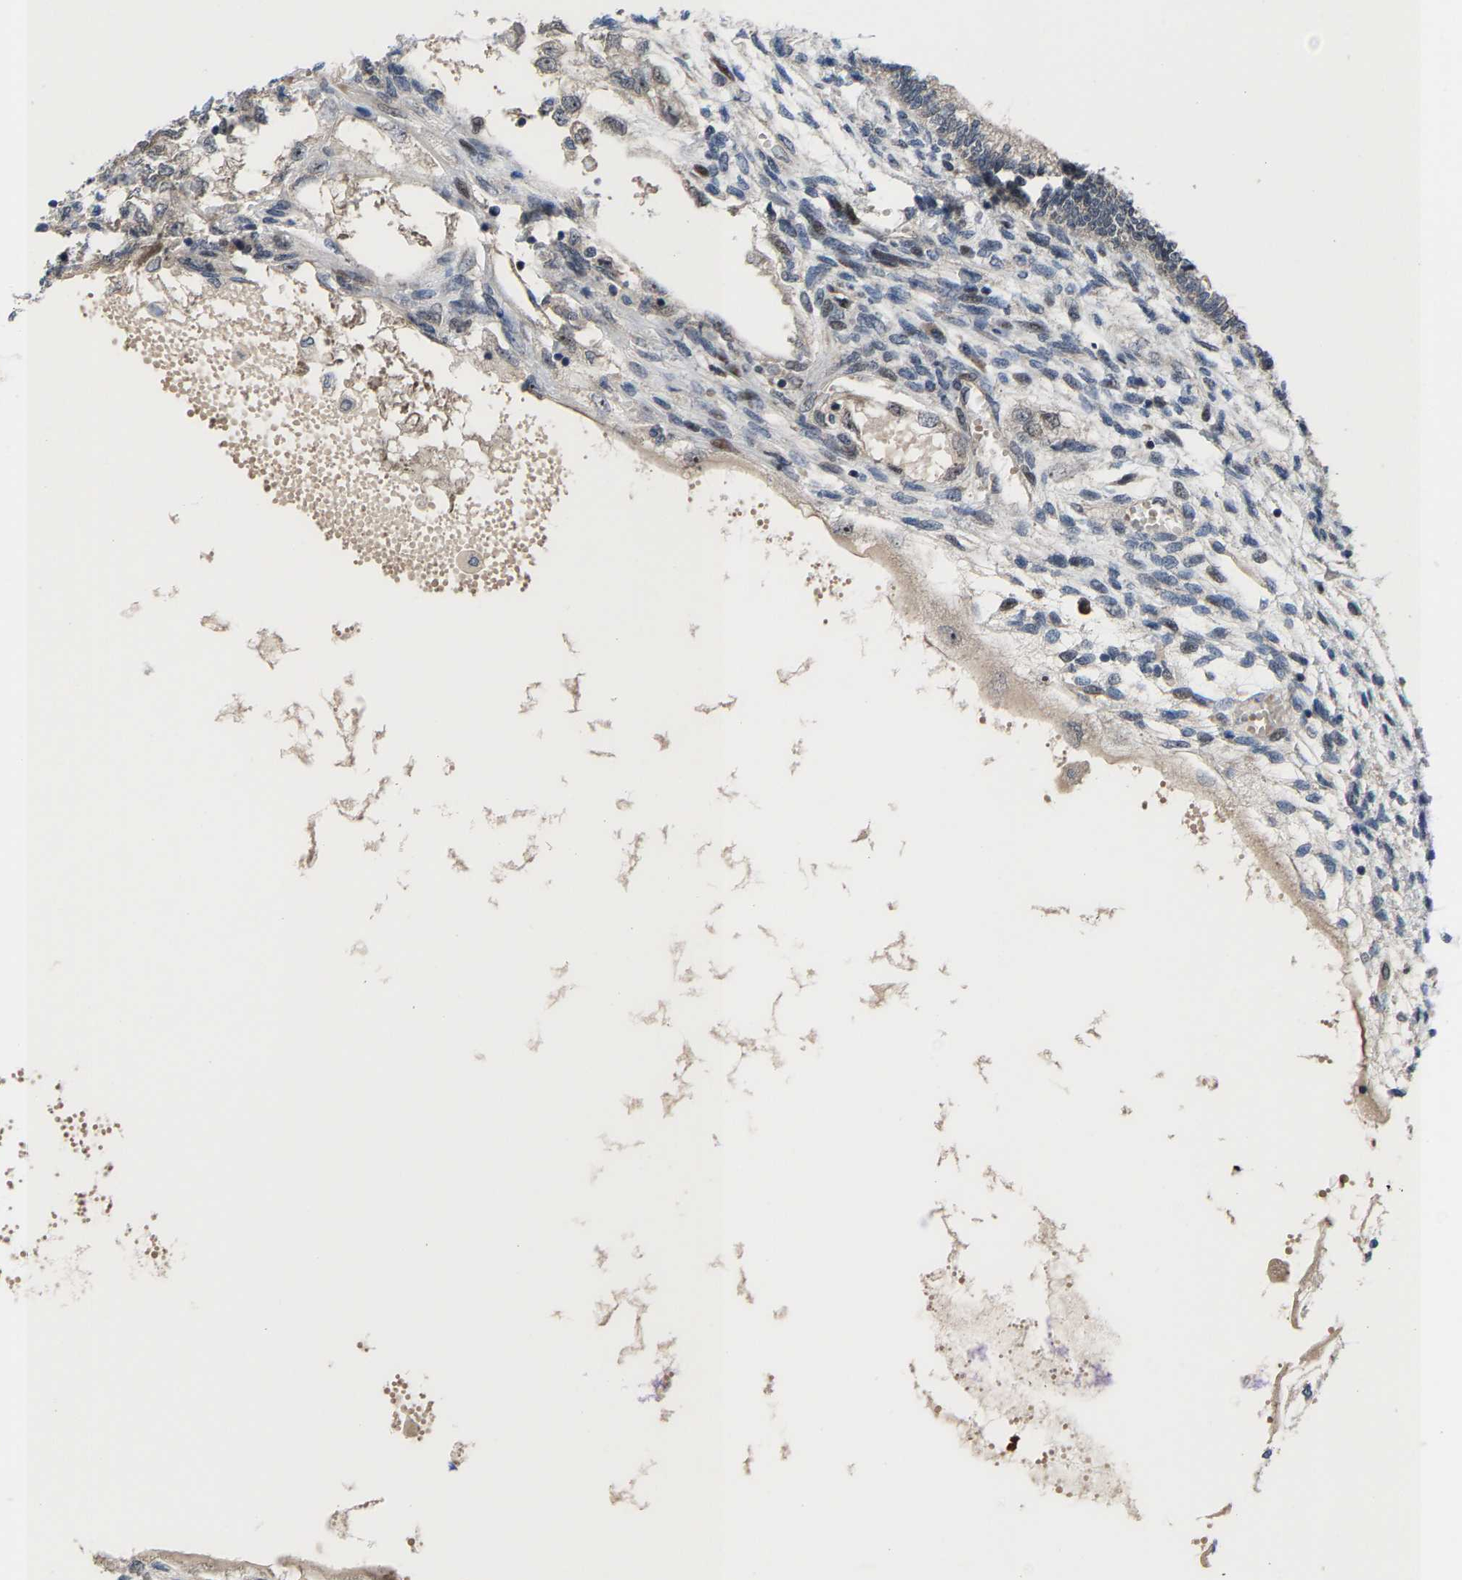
{"staining": {"intensity": "weak", "quantity": "<25%", "location": "cytoplasmic/membranous,nuclear"}, "tissue": "testis cancer", "cell_type": "Tumor cells", "image_type": "cancer", "snomed": [{"axis": "morphology", "description": "Seminoma, NOS"}, {"axis": "topography", "description": "Testis"}], "caption": "Histopathology image shows no significant protein positivity in tumor cells of testis cancer. (Brightfield microscopy of DAB IHC at high magnification).", "gene": "HAUS6", "patient": {"sex": "male", "age": 28}}